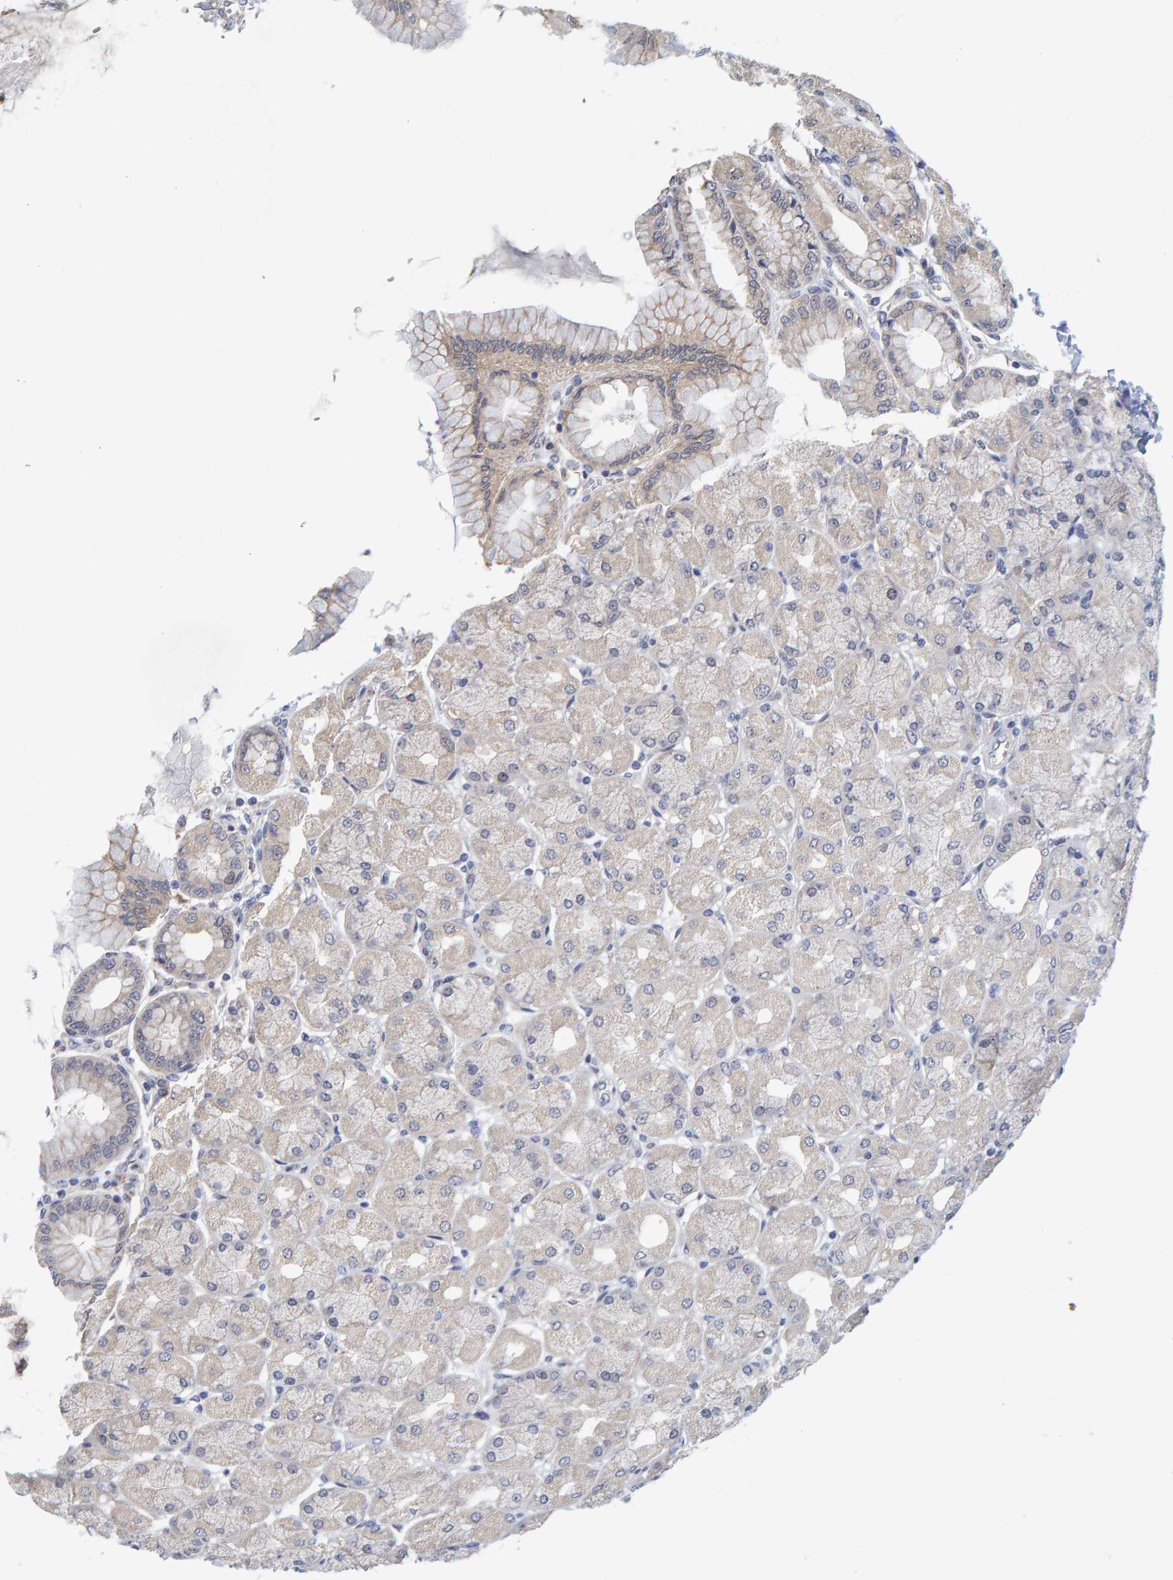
{"staining": {"intensity": "weak", "quantity": "<25%", "location": "cytoplasmic/membranous"}, "tissue": "stomach", "cell_type": "Glandular cells", "image_type": "normal", "snomed": [{"axis": "morphology", "description": "Normal tissue, NOS"}, {"axis": "topography", "description": "Stomach, upper"}], "caption": "Immunohistochemistry photomicrograph of normal stomach stained for a protein (brown), which exhibits no staining in glandular cells.", "gene": "ZNF77", "patient": {"sex": "female", "age": 56}}